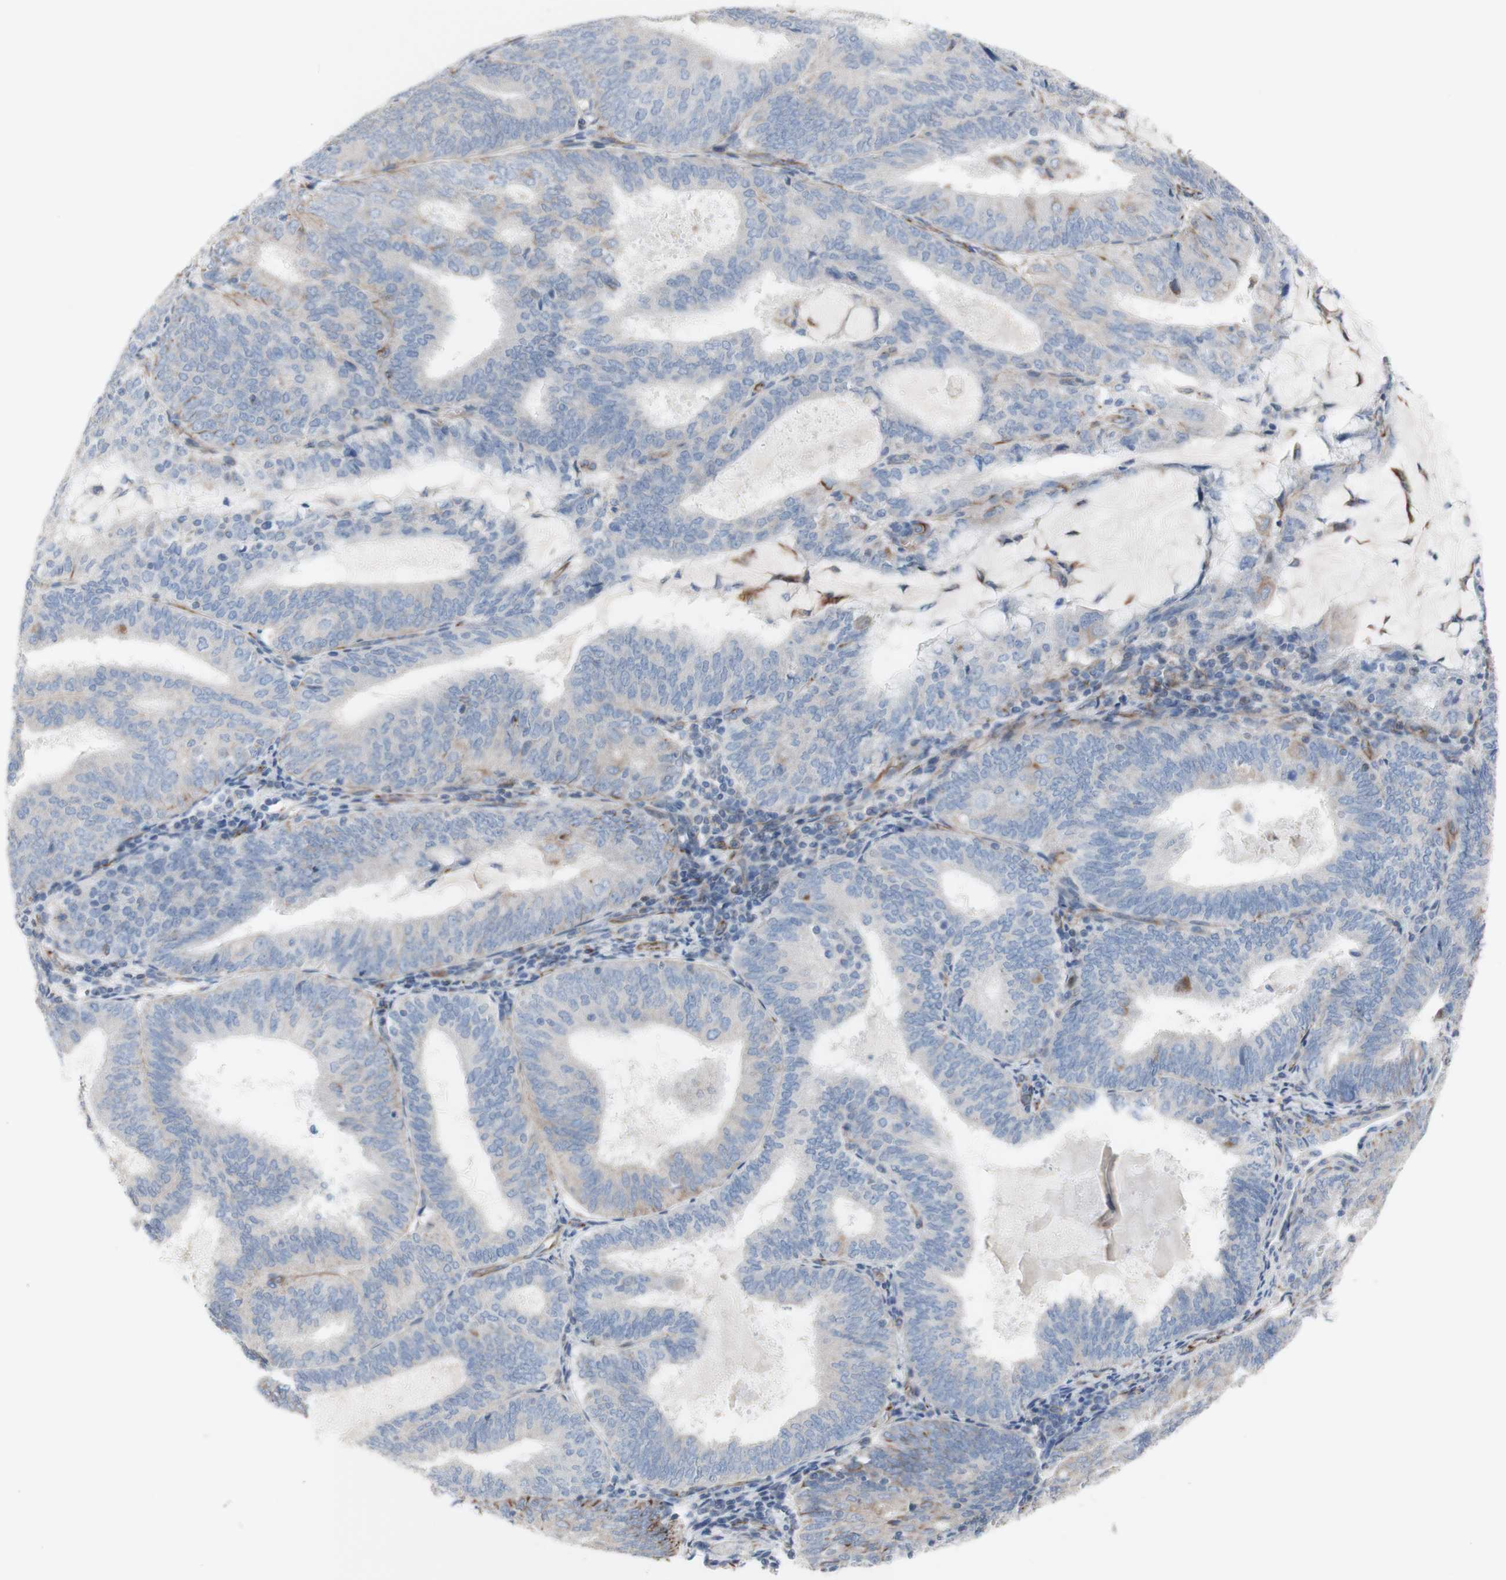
{"staining": {"intensity": "weak", "quantity": "<25%", "location": "cytoplasmic/membranous"}, "tissue": "endometrial cancer", "cell_type": "Tumor cells", "image_type": "cancer", "snomed": [{"axis": "morphology", "description": "Adenocarcinoma, NOS"}, {"axis": "topography", "description": "Endometrium"}], "caption": "IHC histopathology image of endometrial cancer stained for a protein (brown), which shows no expression in tumor cells. The staining was performed using DAB (3,3'-diaminobenzidine) to visualize the protein expression in brown, while the nuclei were stained in blue with hematoxylin (Magnification: 20x).", "gene": "AGPAT5", "patient": {"sex": "female", "age": 81}}